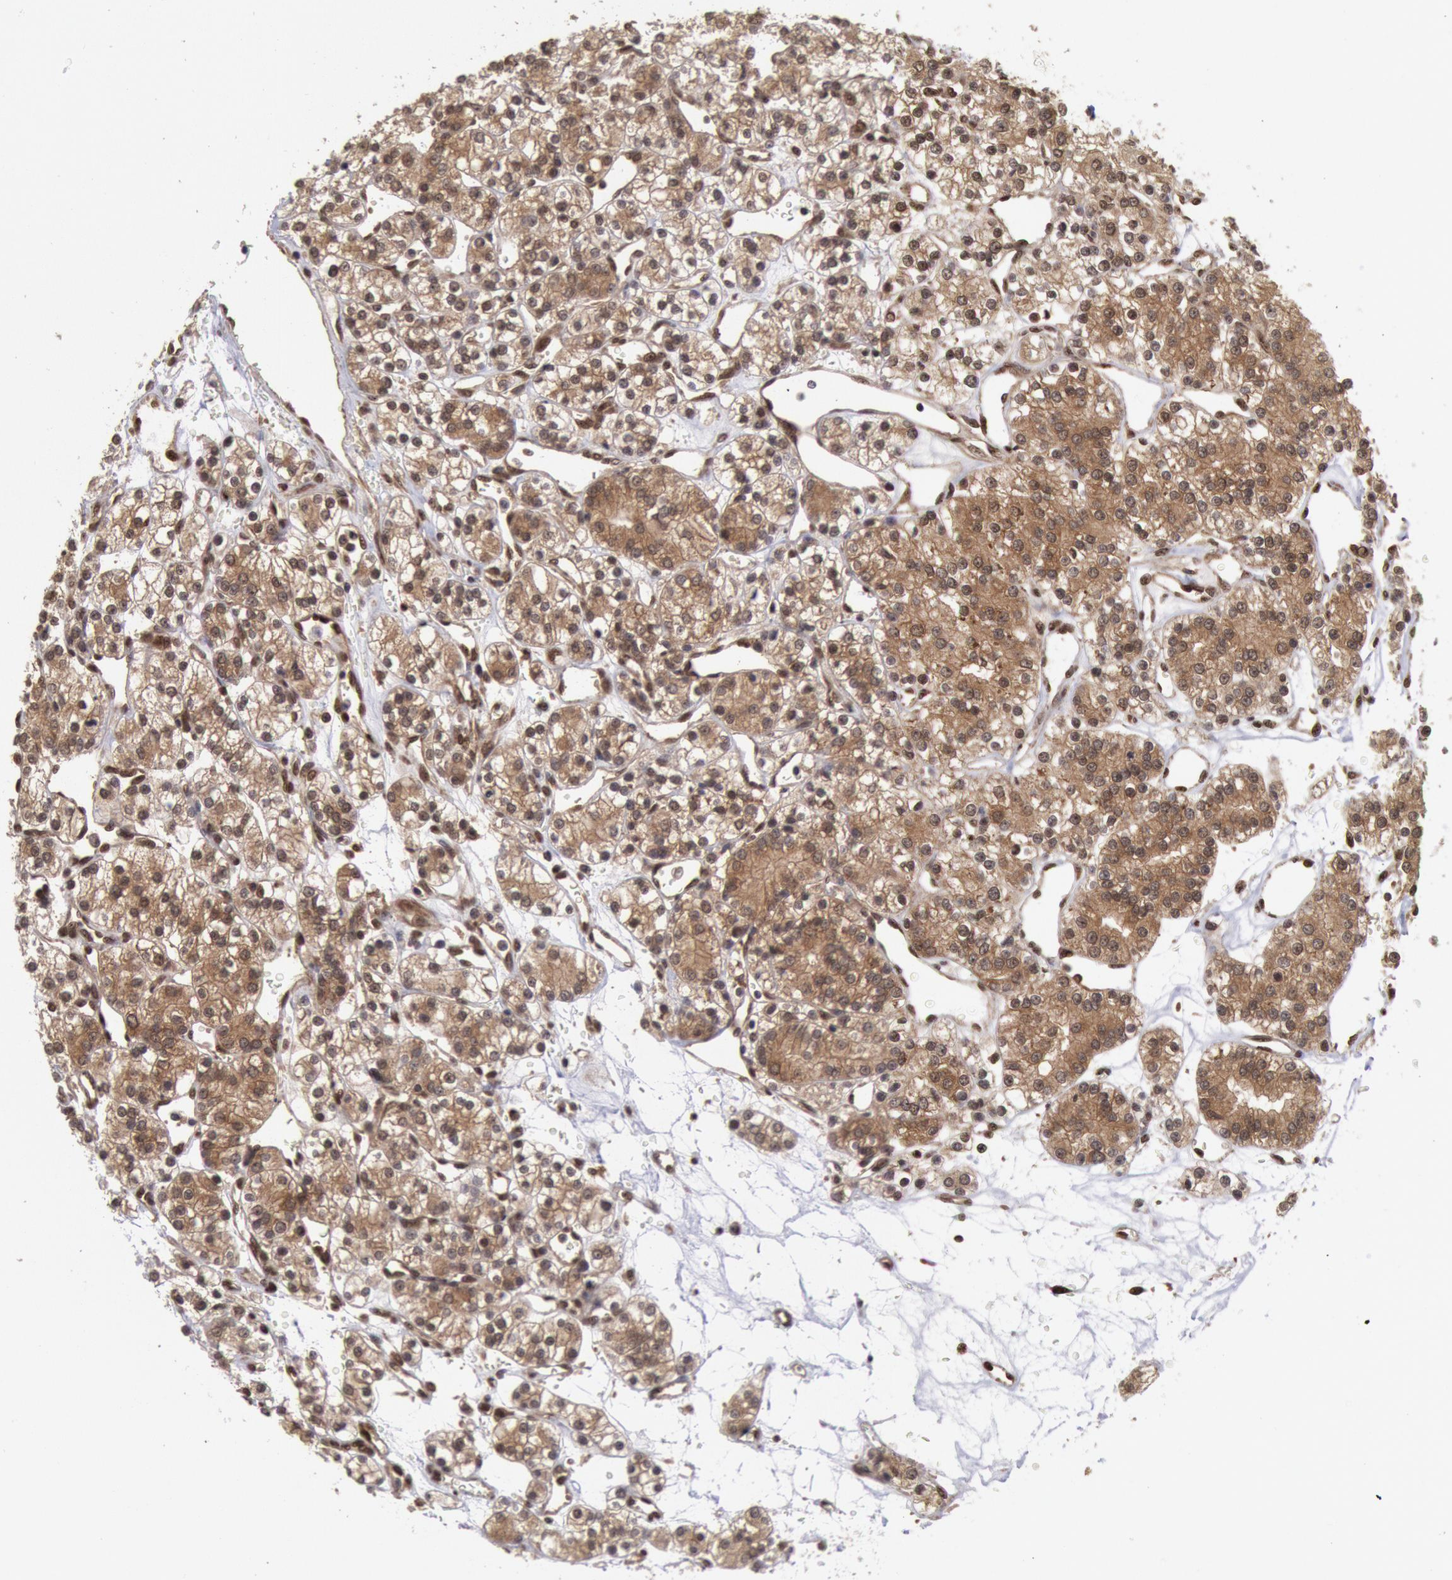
{"staining": {"intensity": "moderate", "quantity": ">75%", "location": "cytoplasmic/membranous,nuclear"}, "tissue": "renal cancer", "cell_type": "Tumor cells", "image_type": "cancer", "snomed": [{"axis": "morphology", "description": "Adenocarcinoma, NOS"}, {"axis": "topography", "description": "Kidney"}], "caption": "A medium amount of moderate cytoplasmic/membranous and nuclear staining is present in approximately >75% of tumor cells in renal cancer (adenocarcinoma) tissue.", "gene": "STX17", "patient": {"sex": "female", "age": 62}}